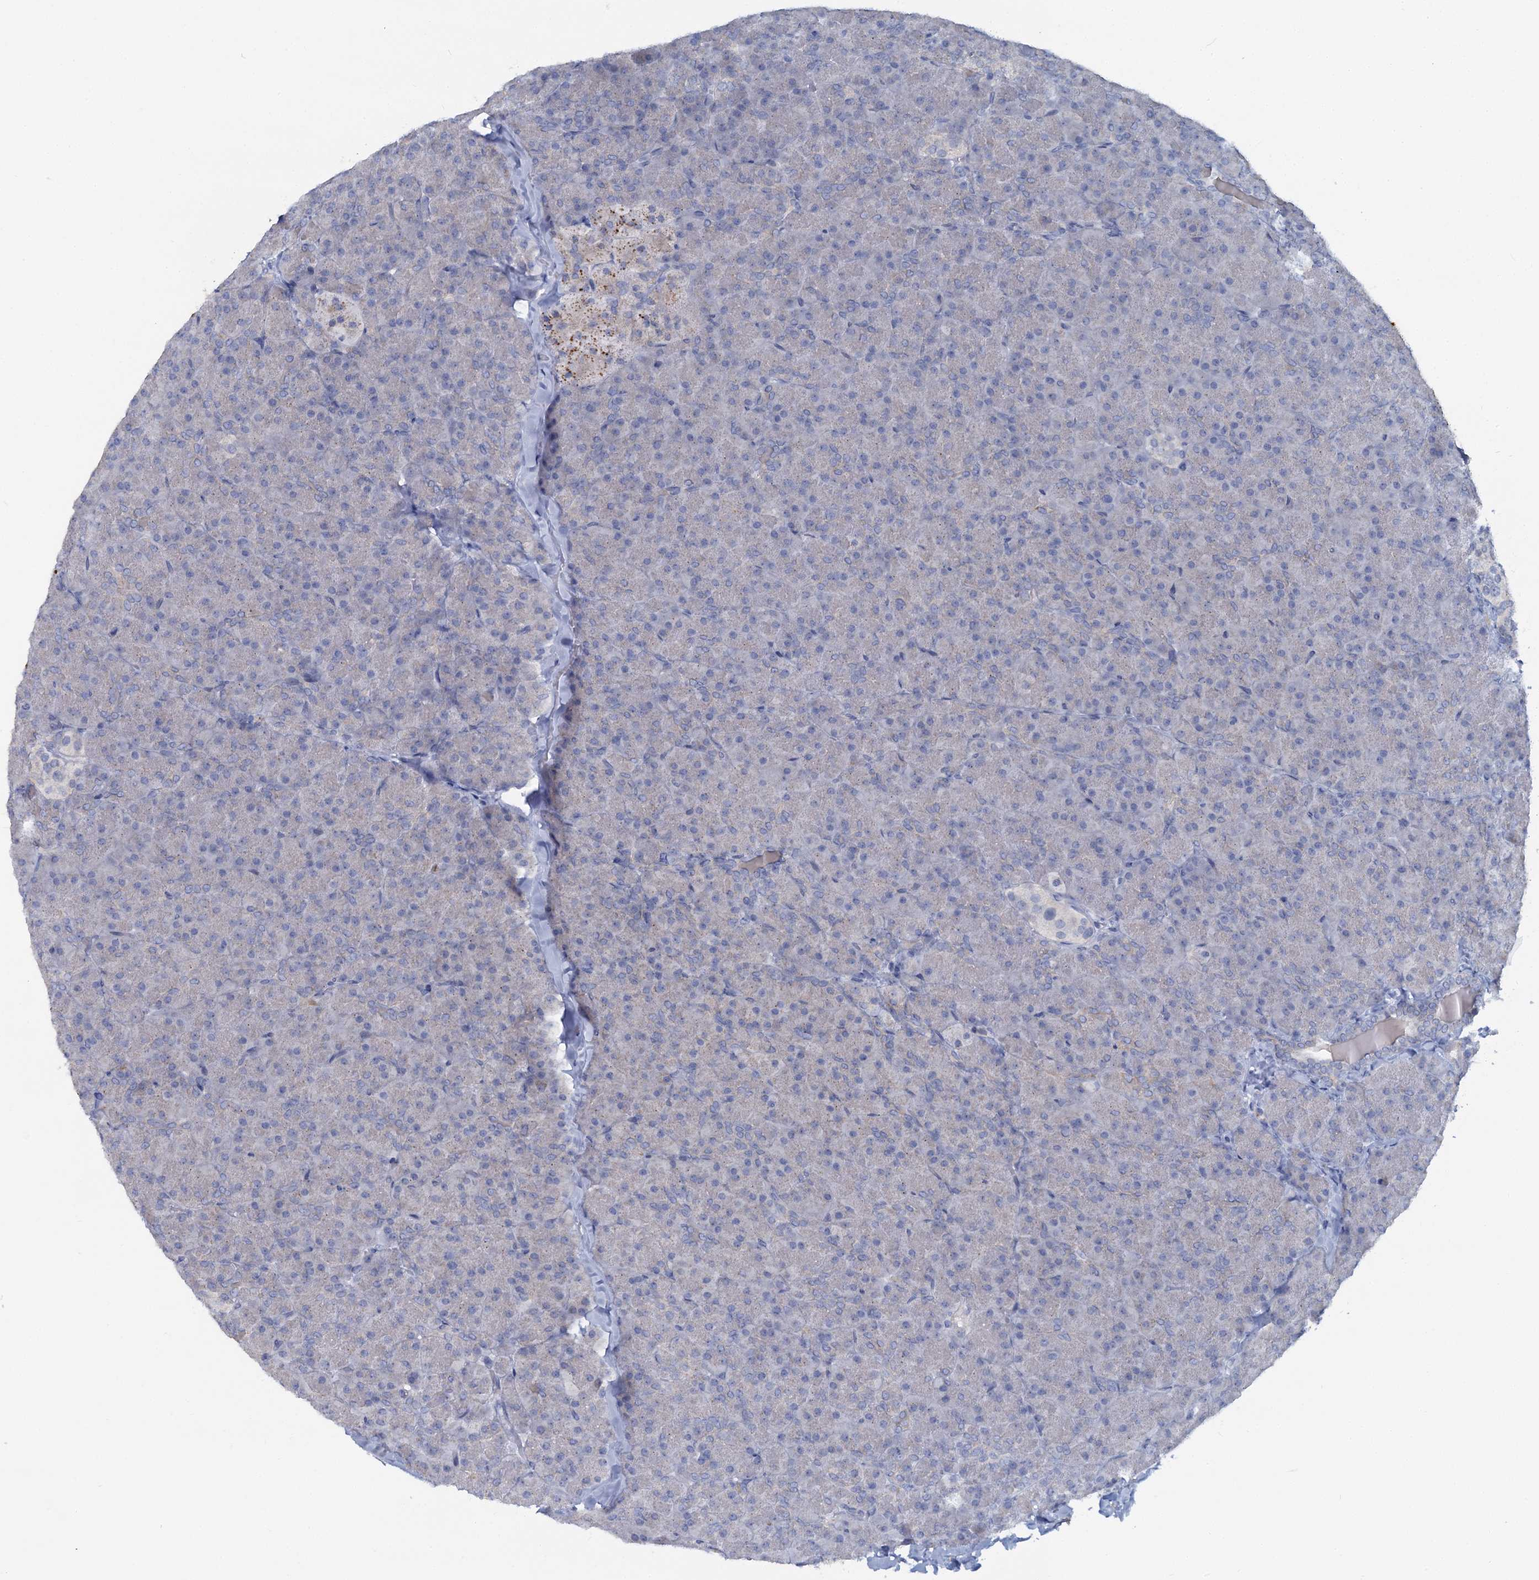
{"staining": {"intensity": "weak", "quantity": "<25%", "location": "cytoplasmic/membranous"}, "tissue": "pancreas", "cell_type": "Exocrine glandular cells", "image_type": "normal", "snomed": [{"axis": "morphology", "description": "Normal tissue, NOS"}, {"axis": "topography", "description": "Pancreas"}], "caption": "Immunohistochemistry (IHC) of normal human pancreas reveals no staining in exocrine glandular cells.", "gene": "ACRBP", "patient": {"sex": "male", "age": 36}}